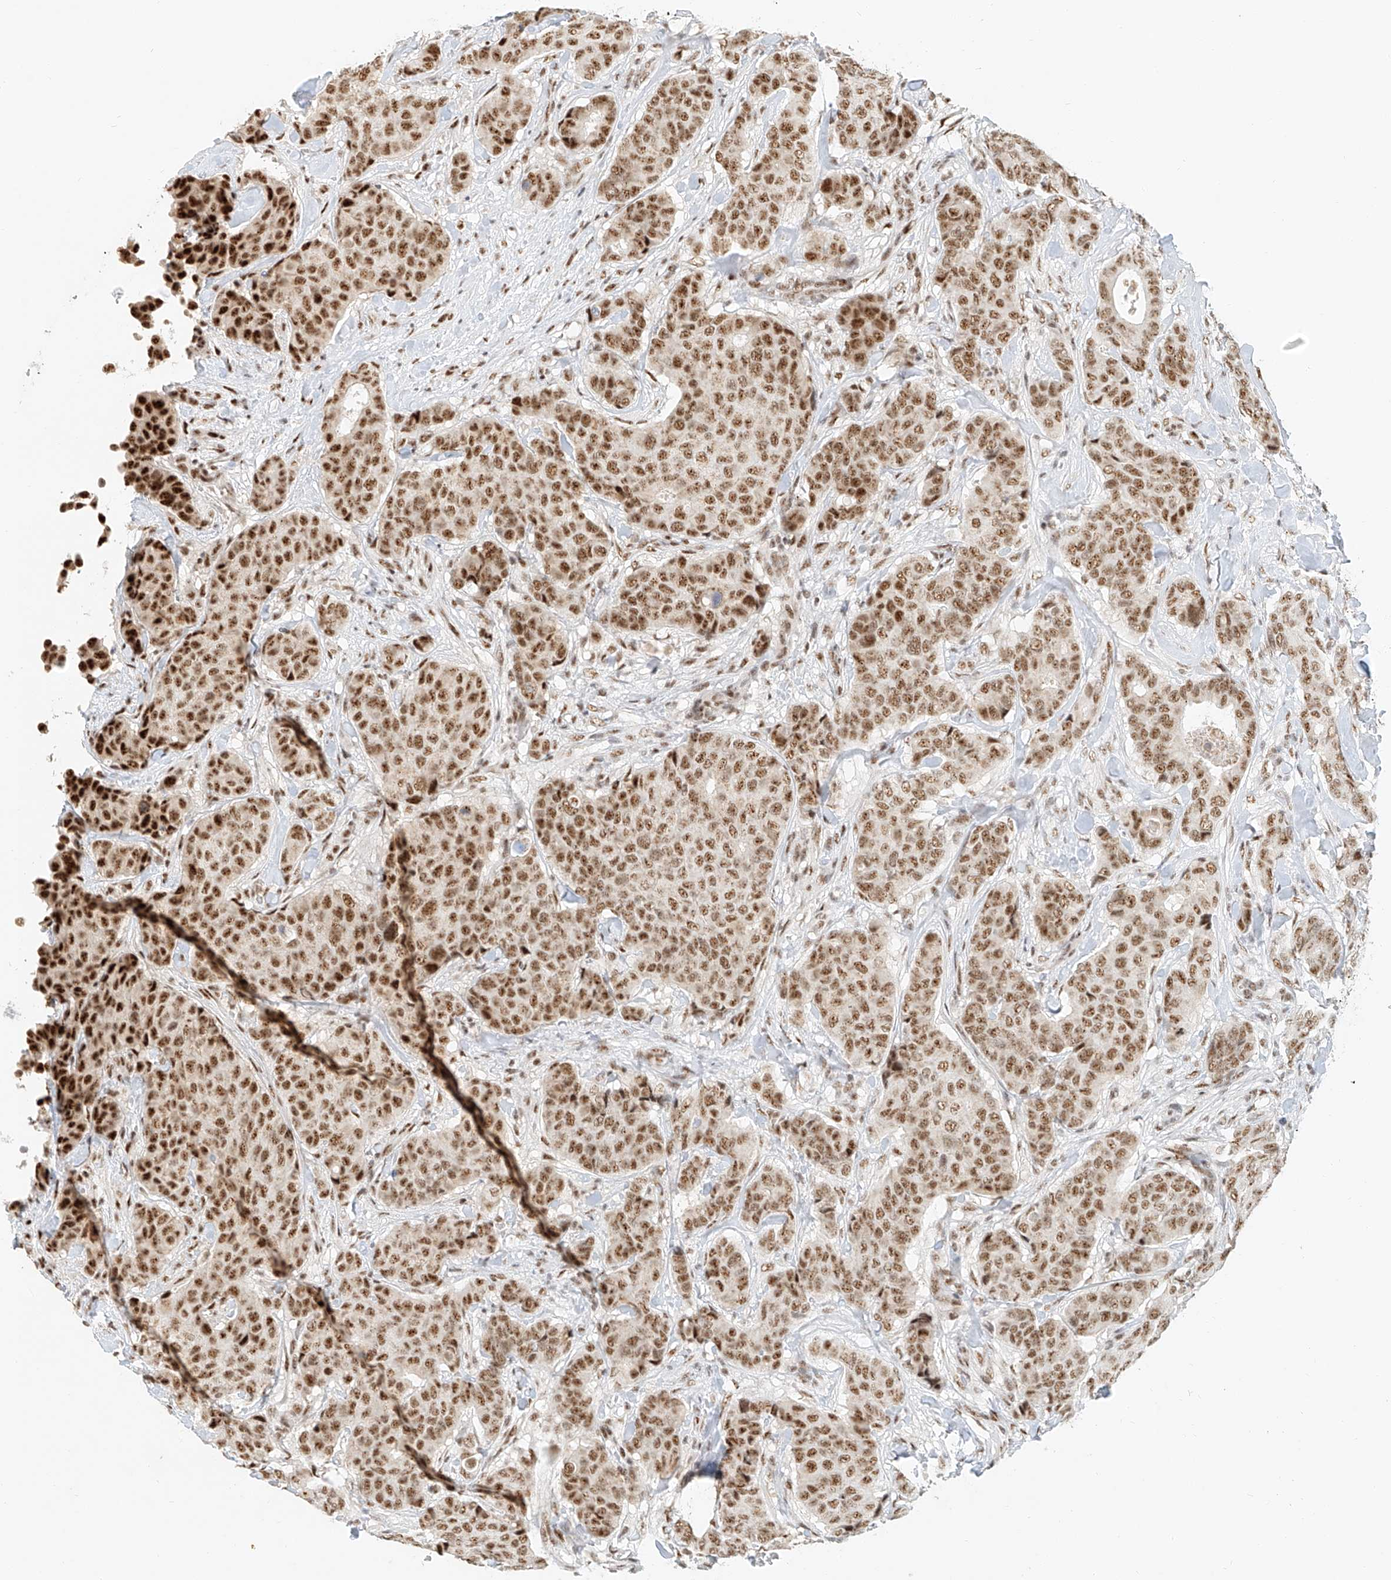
{"staining": {"intensity": "moderate", "quantity": ">75%", "location": "nuclear"}, "tissue": "breast cancer", "cell_type": "Tumor cells", "image_type": "cancer", "snomed": [{"axis": "morphology", "description": "Duct carcinoma"}, {"axis": "topography", "description": "Breast"}], "caption": "Moderate nuclear protein expression is seen in about >75% of tumor cells in breast cancer (intraductal carcinoma).", "gene": "CXorf58", "patient": {"sex": "female", "age": 75}}